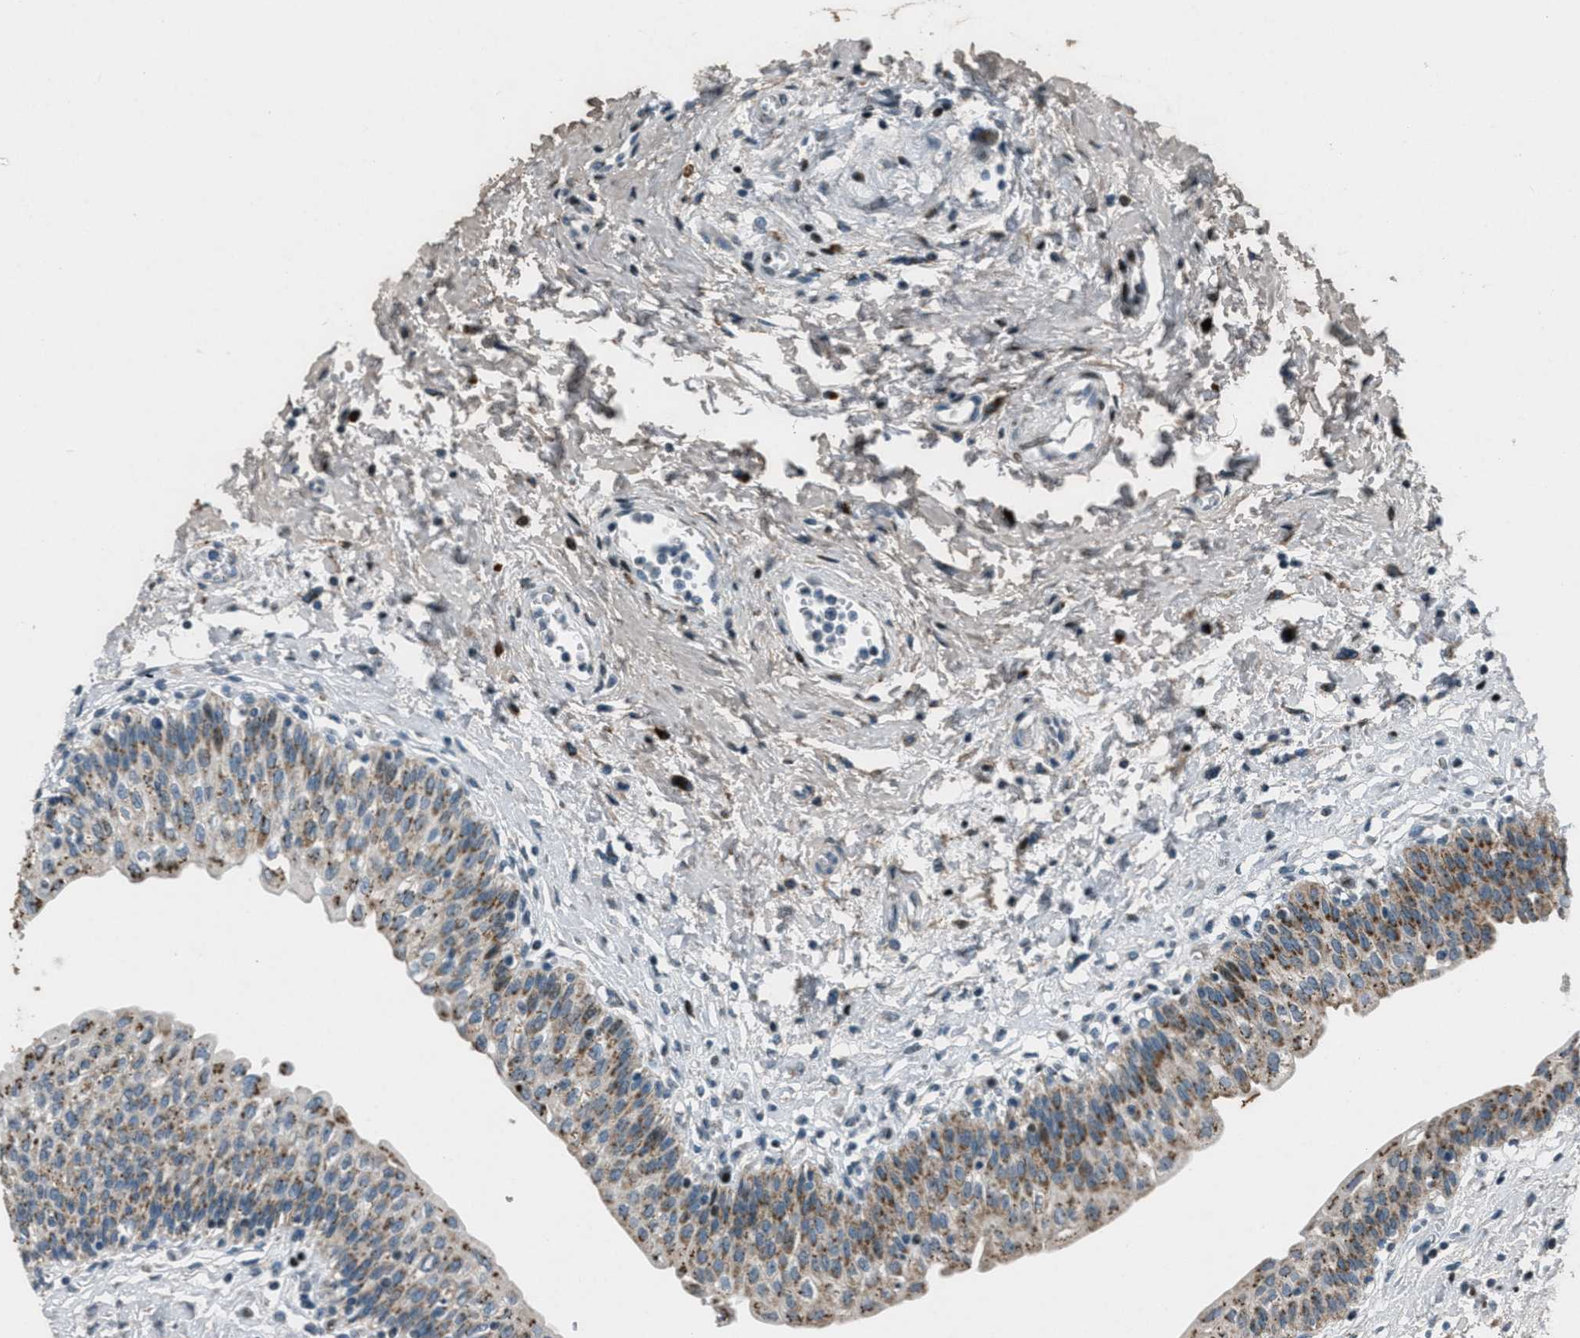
{"staining": {"intensity": "moderate", "quantity": ">75%", "location": "cytoplasmic/membranous"}, "tissue": "urinary bladder", "cell_type": "Urothelial cells", "image_type": "normal", "snomed": [{"axis": "morphology", "description": "Normal tissue, NOS"}, {"axis": "topography", "description": "Urinary bladder"}], "caption": "The image shows immunohistochemical staining of normal urinary bladder. There is moderate cytoplasmic/membranous expression is identified in about >75% of urothelial cells. The staining was performed using DAB, with brown indicating positive protein expression. Nuclei are stained blue with hematoxylin.", "gene": "GPC6", "patient": {"sex": "male", "age": 55}}